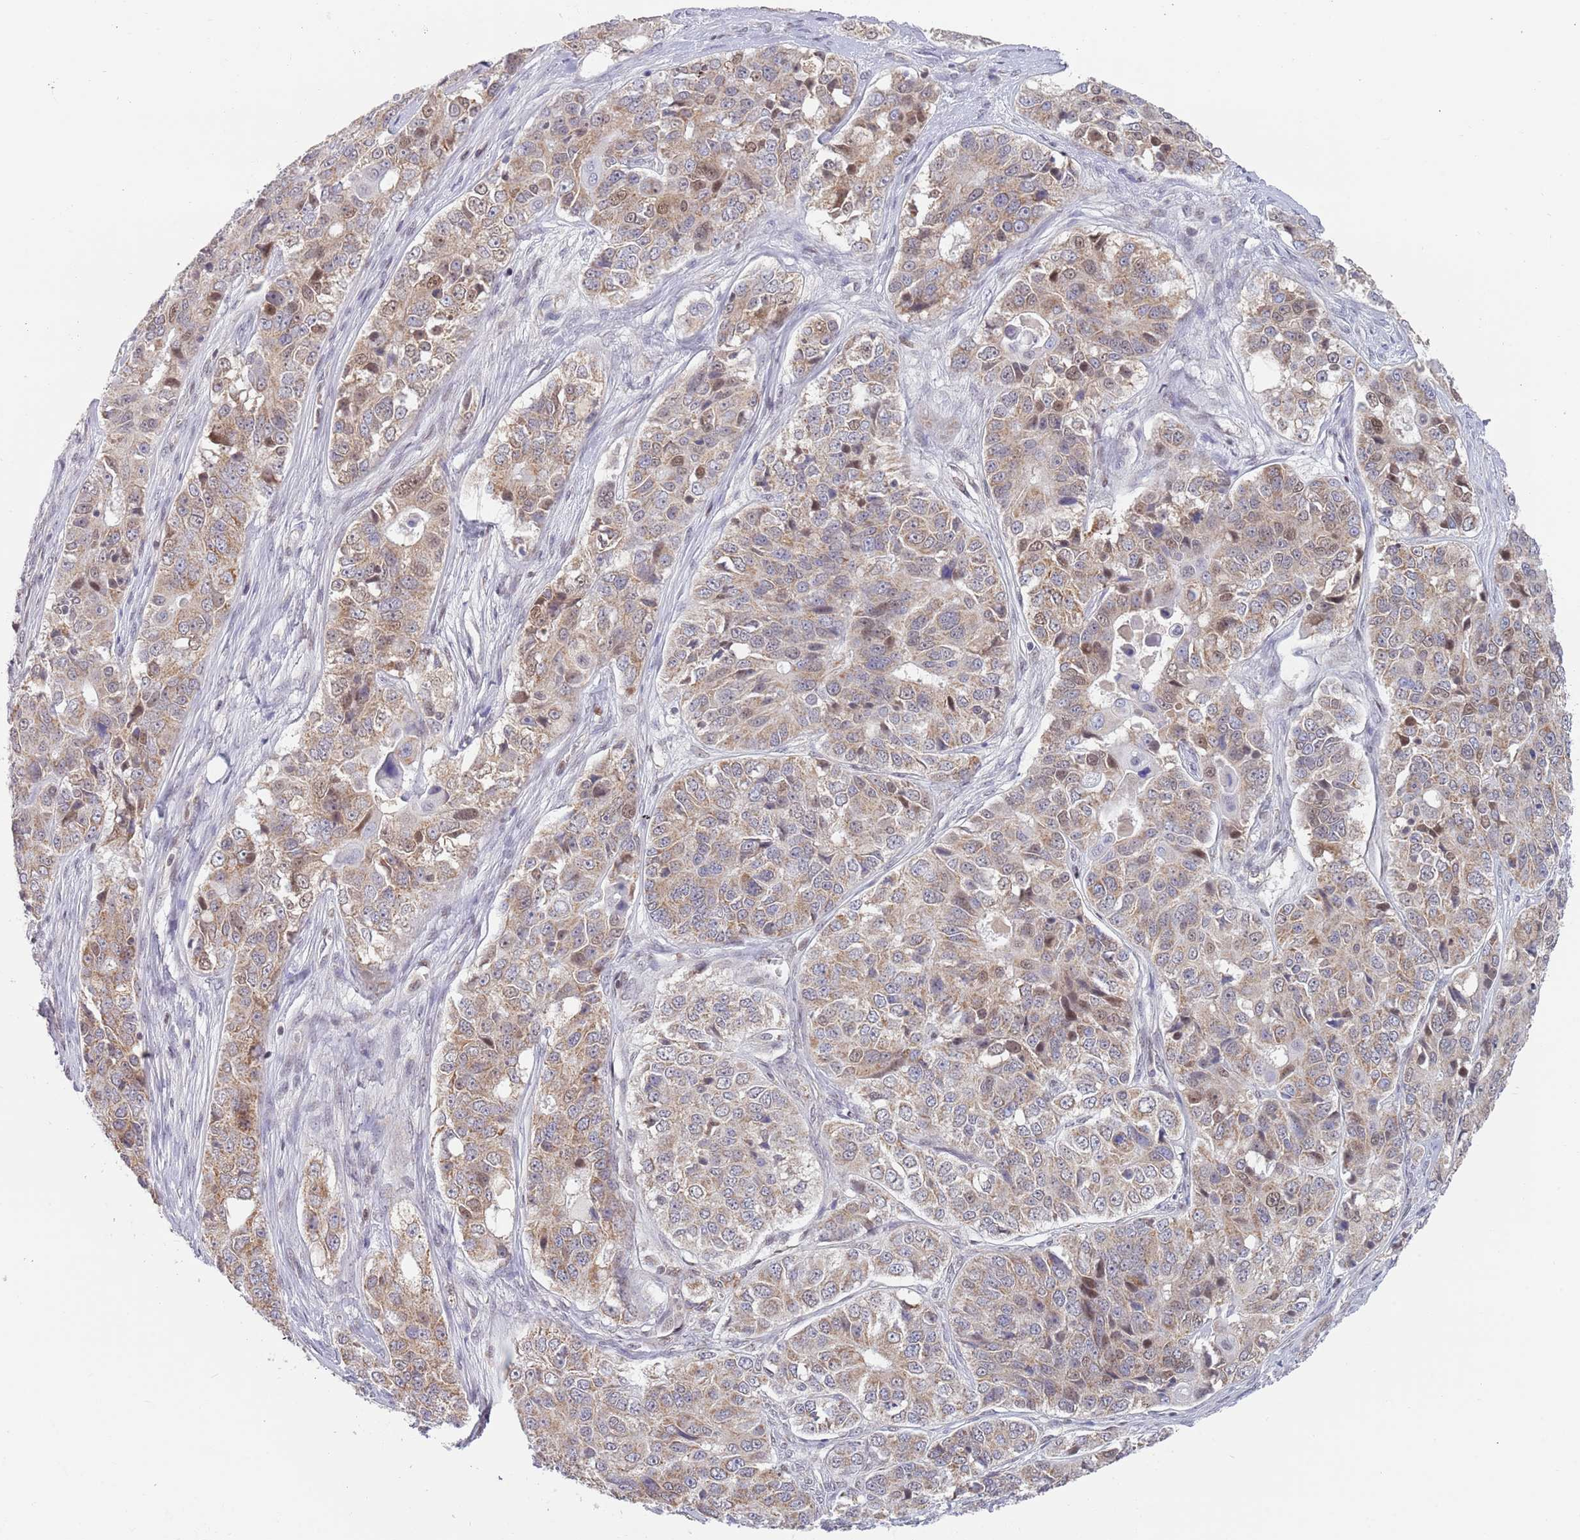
{"staining": {"intensity": "weak", "quantity": "25%-75%", "location": "cytoplasmic/membranous,nuclear"}, "tissue": "ovarian cancer", "cell_type": "Tumor cells", "image_type": "cancer", "snomed": [{"axis": "morphology", "description": "Carcinoma, endometroid"}, {"axis": "topography", "description": "Ovary"}], "caption": "Protein analysis of ovarian cancer tissue reveals weak cytoplasmic/membranous and nuclear staining in about 25%-75% of tumor cells. The staining was performed using DAB (3,3'-diaminobenzidine) to visualize the protein expression in brown, while the nuclei were stained in blue with hematoxylin (Magnification: 20x).", "gene": "TIMM13", "patient": {"sex": "female", "age": 51}}